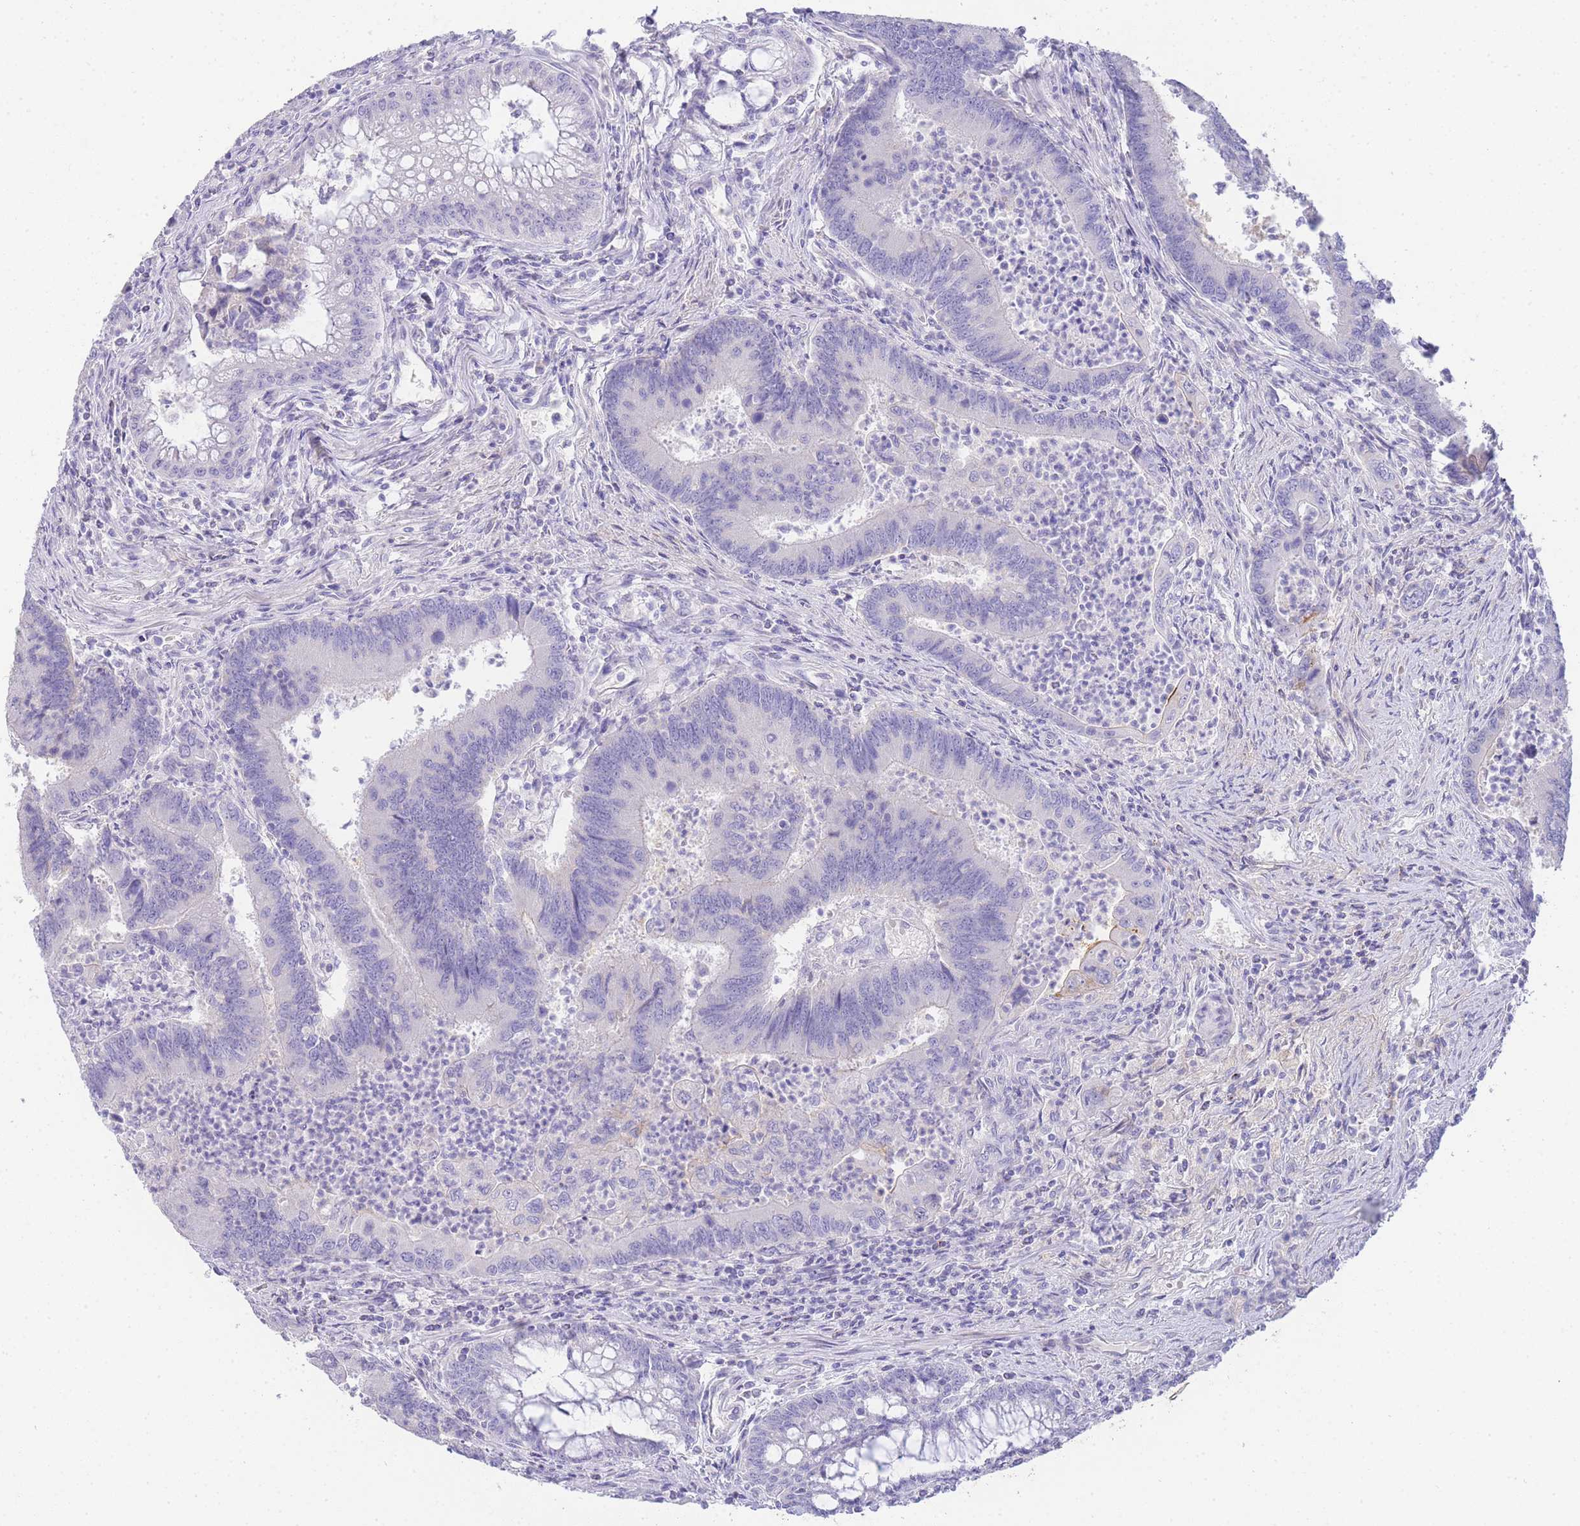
{"staining": {"intensity": "negative", "quantity": "none", "location": "none"}, "tissue": "colorectal cancer", "cell_type": "Tumor cells", "image_type": "cancer", "snomed": [{"axis": "morphology", "description": "Adenocarcinoma, NOS"}, {"axis": "topography", "description": "Colon"}], "caption": "Protein analysis of adenocarcinoma (colorectal) displays no significant expression in tumor cells.", "gene": "DPP4", "patient": {"sex": "female", "age": 67}}